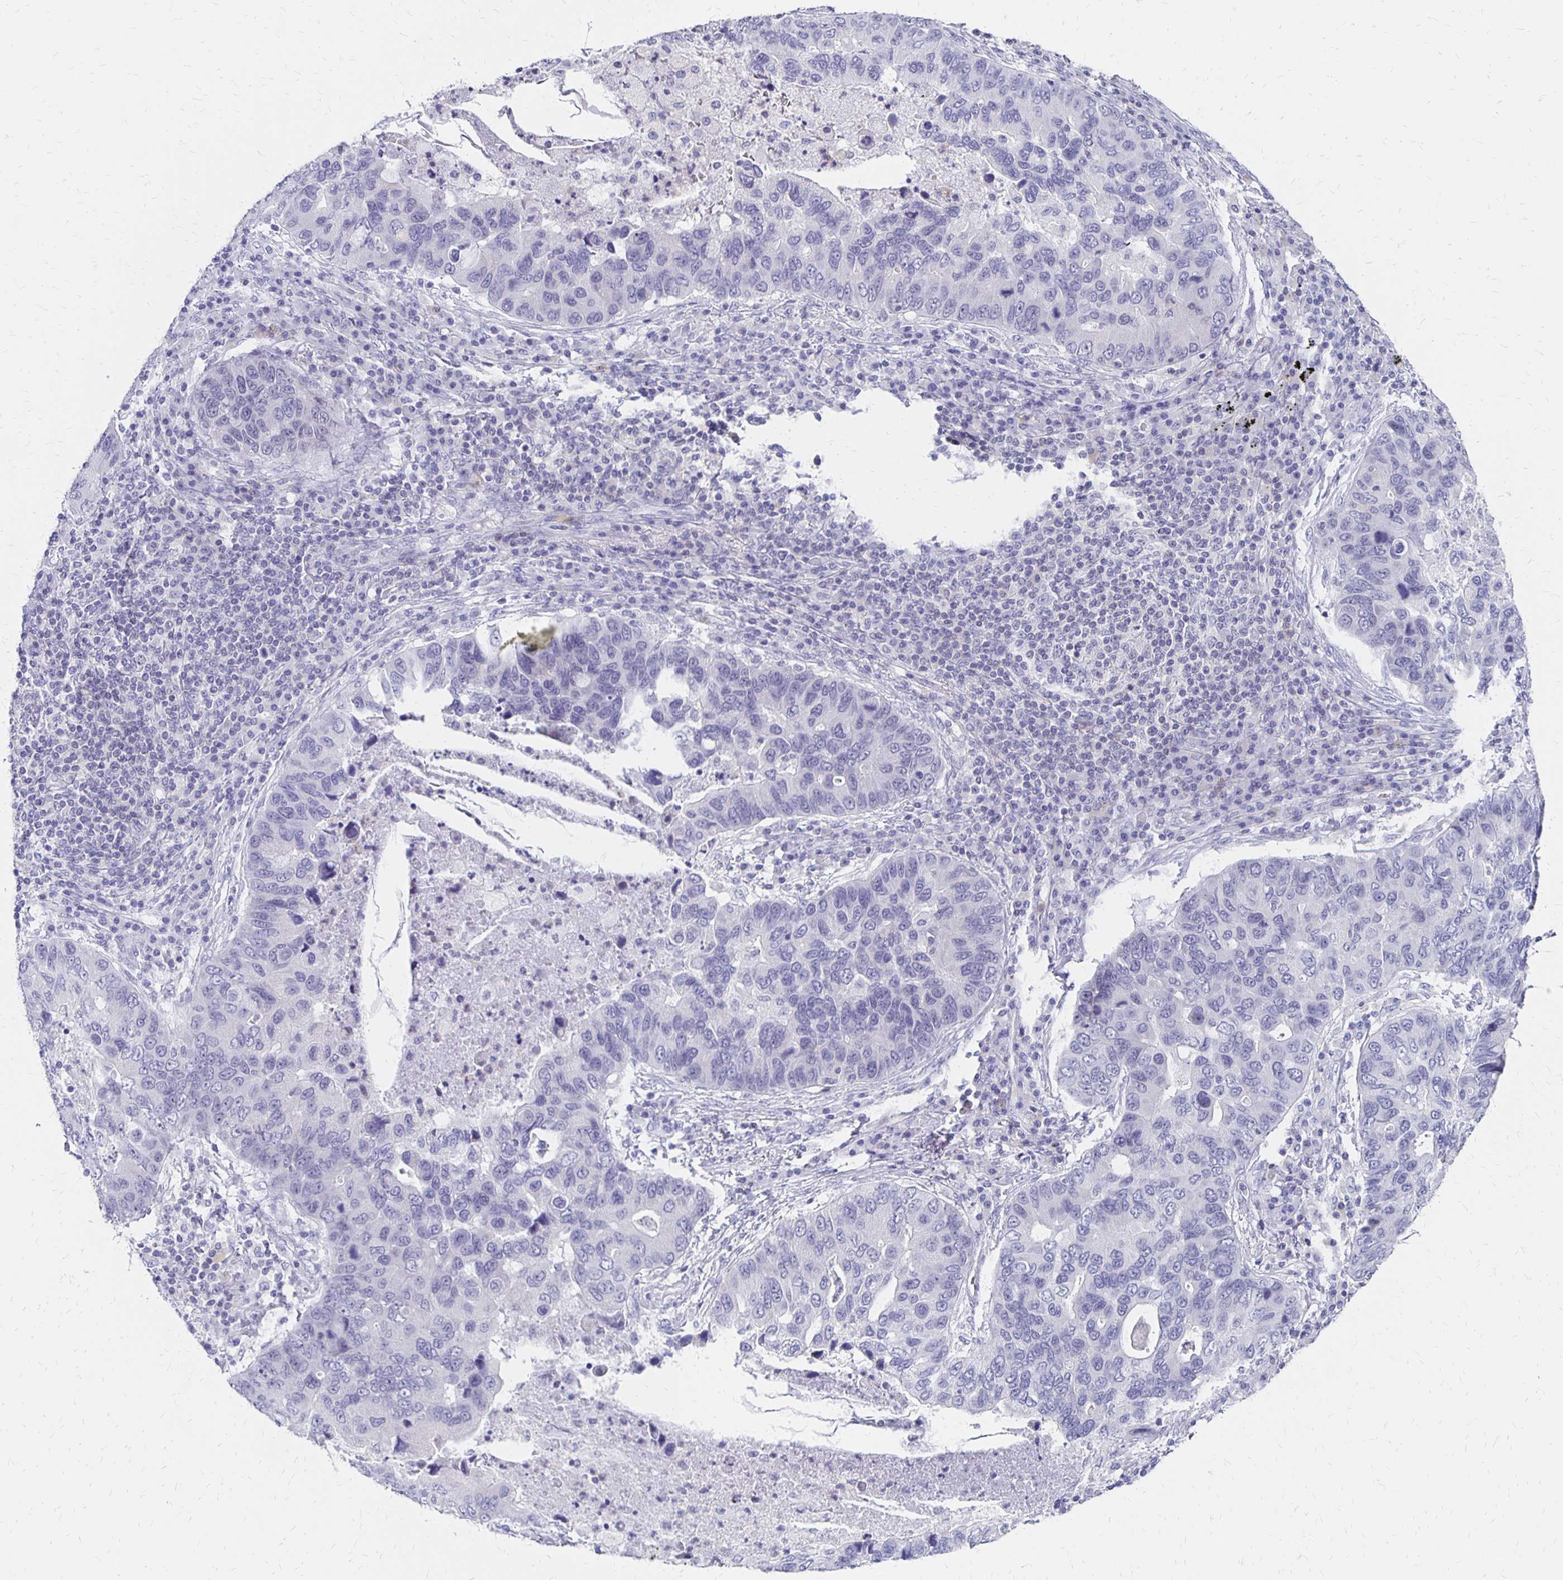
{"staining": {"intensity": "negative", "quantity": "none", "location": "none"}, "tissue": "lung cancer", "cell_type": "Tumor cells", "image_type": "cancer", "snomed": [{"axis": "morphology", "description": "Adenocarcinoma, NOS"}, {"axis": "morphology", "description": "Adenocarcinoma, metastatic, NOS"}, {"axis": "topography", "description": "Lymph node"}, {"axis": "topography", "description": "Lung"}], "caption": "High power microscopy image of an immunohistochemistry image of adenocarcinoma (lung), revealing no significant positivity in tumor cells.", "gene": "SYT2", "patient": {"sex": "female", "age": 54}}